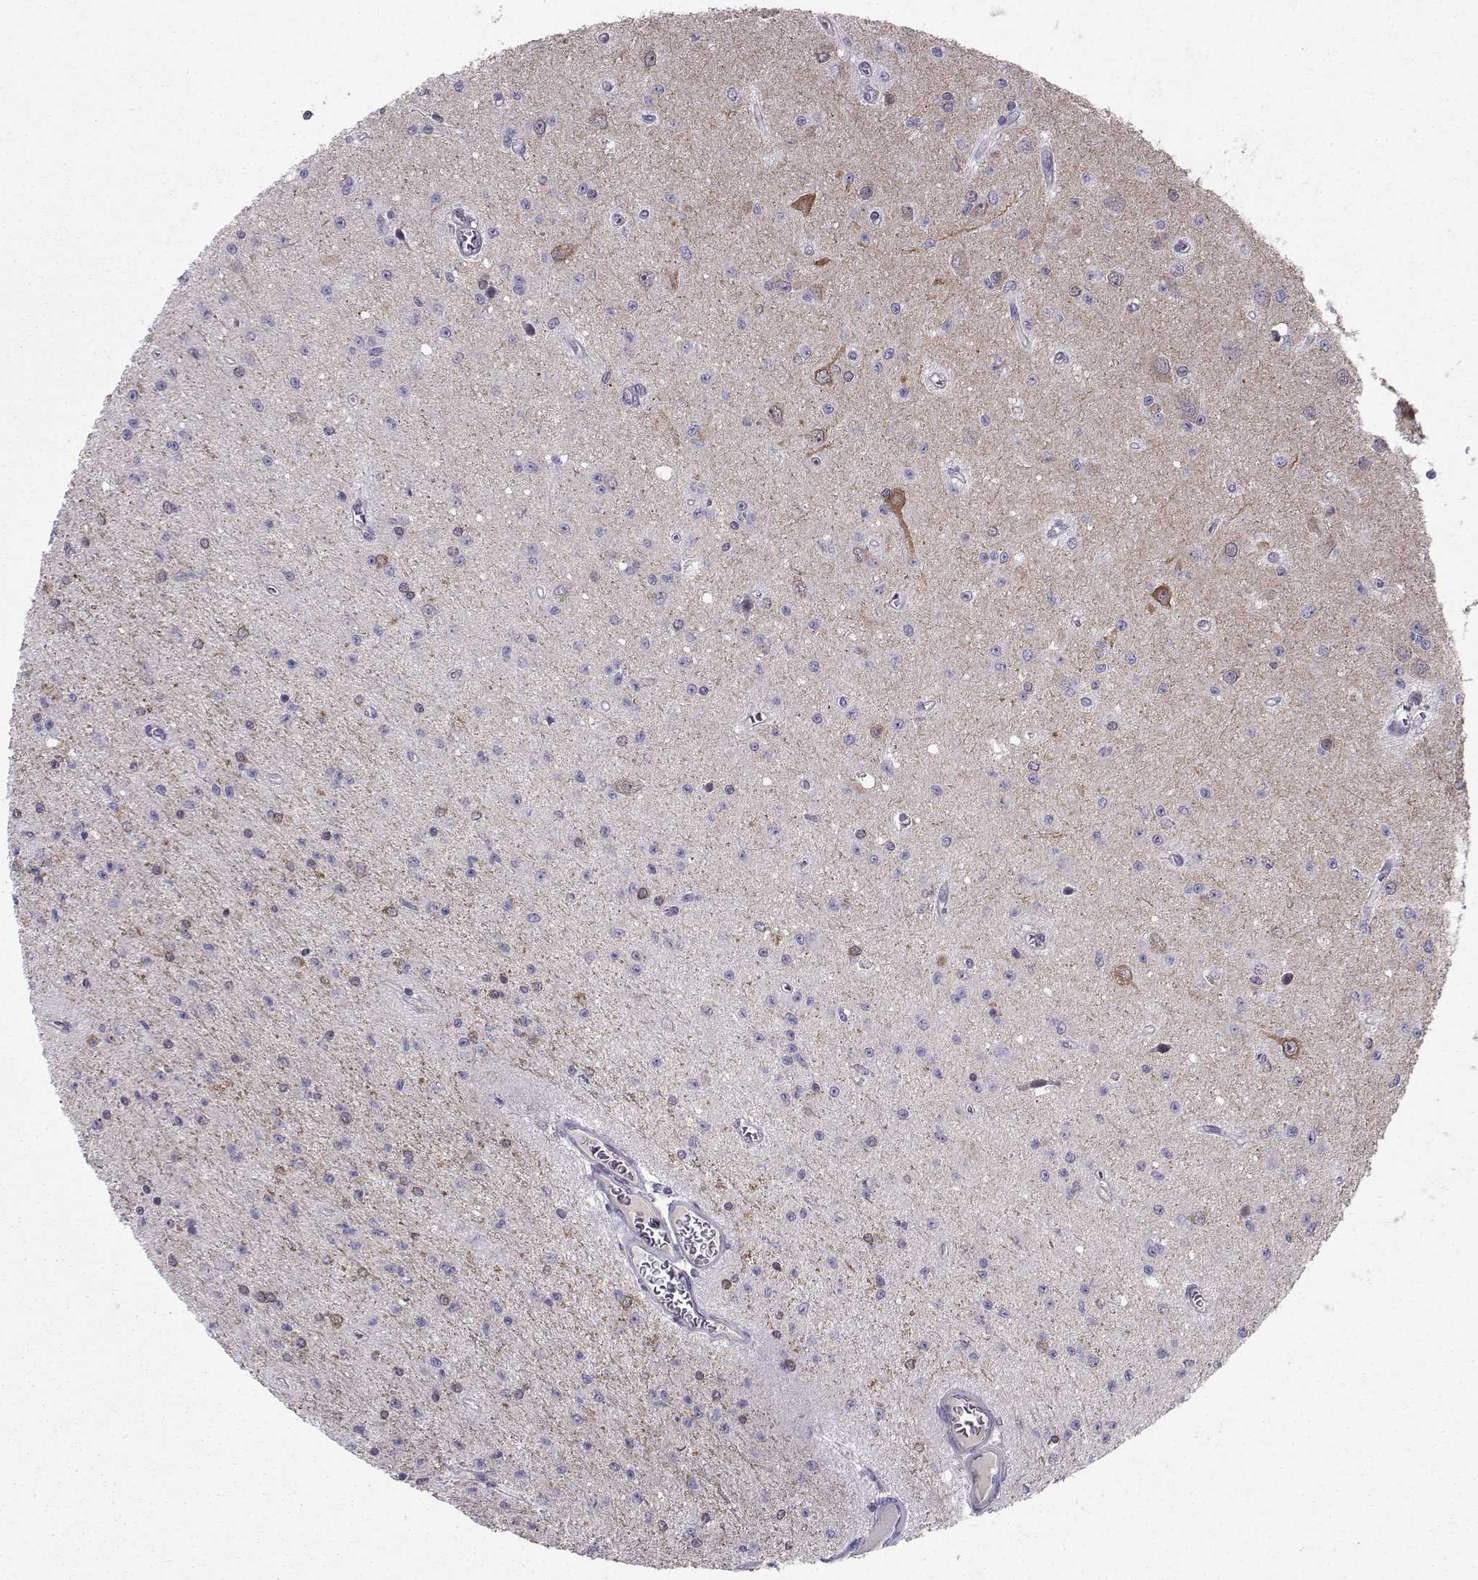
{"staining": {"intensity": "negative", "quantity": "none", "location": "none"}, "tissue": "glioma", "cell_type": "Tumor cells", "image_type": "cancer", "snomed": [{"axis": "morphology", "description": "Glioma, malignant, Low grade"}, {"axis": "topography", "description": "Brain"}], "caption": "IHC histopathology image of neoplastic tissue: malignant low-grade glioma stained with DAB demonstrates no significant protein positivity in tumor cells. (DAB immunohistochemistry with hematoxylin counter stain).", "gene": "PEX5L", "patient": {"sex": "female", "age": 45}}